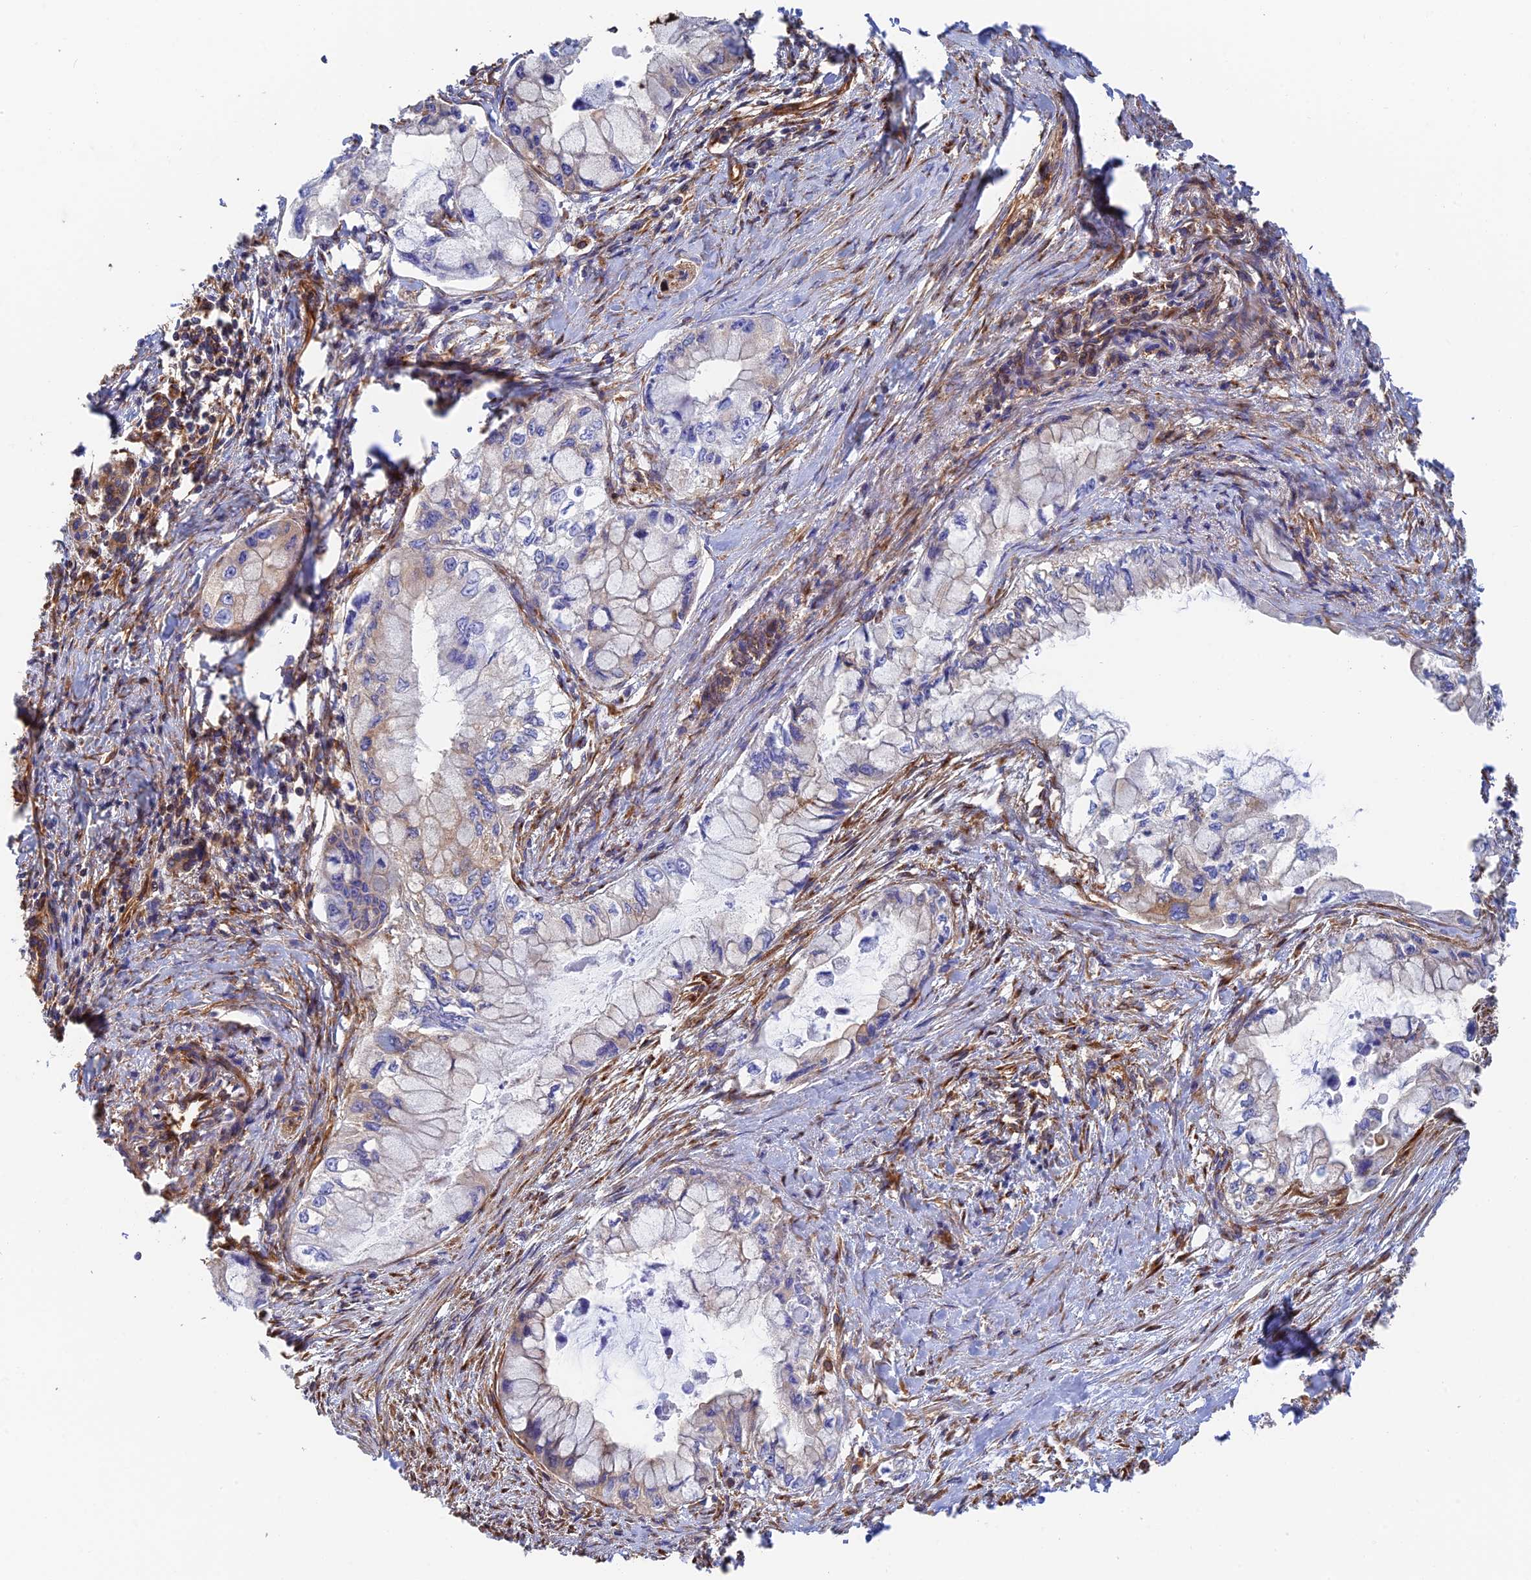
{"staining": {"intensity": "negative", "quantity": "none", "location": "none"}, "tissue": "pancreatic cancer", "cell_type": "Tumor cells", "image_type": "cancer", "snomed": [{"axis": "morphology", "description": "Adenocarcinoma, NOS"}, {"axis": "topography", "description": "Pancreas"}], "caption": "Immunohistochemistry (IHC) image of human pancreatic adenocarcinoma stained for a protein (brown), which demonstrates no staining in tumor cells. The staining is performed using DAB brown chromogen with nuclei counter-stained in using hematoxylin.", "gene": "DCTN2", "patient": {"sex": "male", "age": 48}}